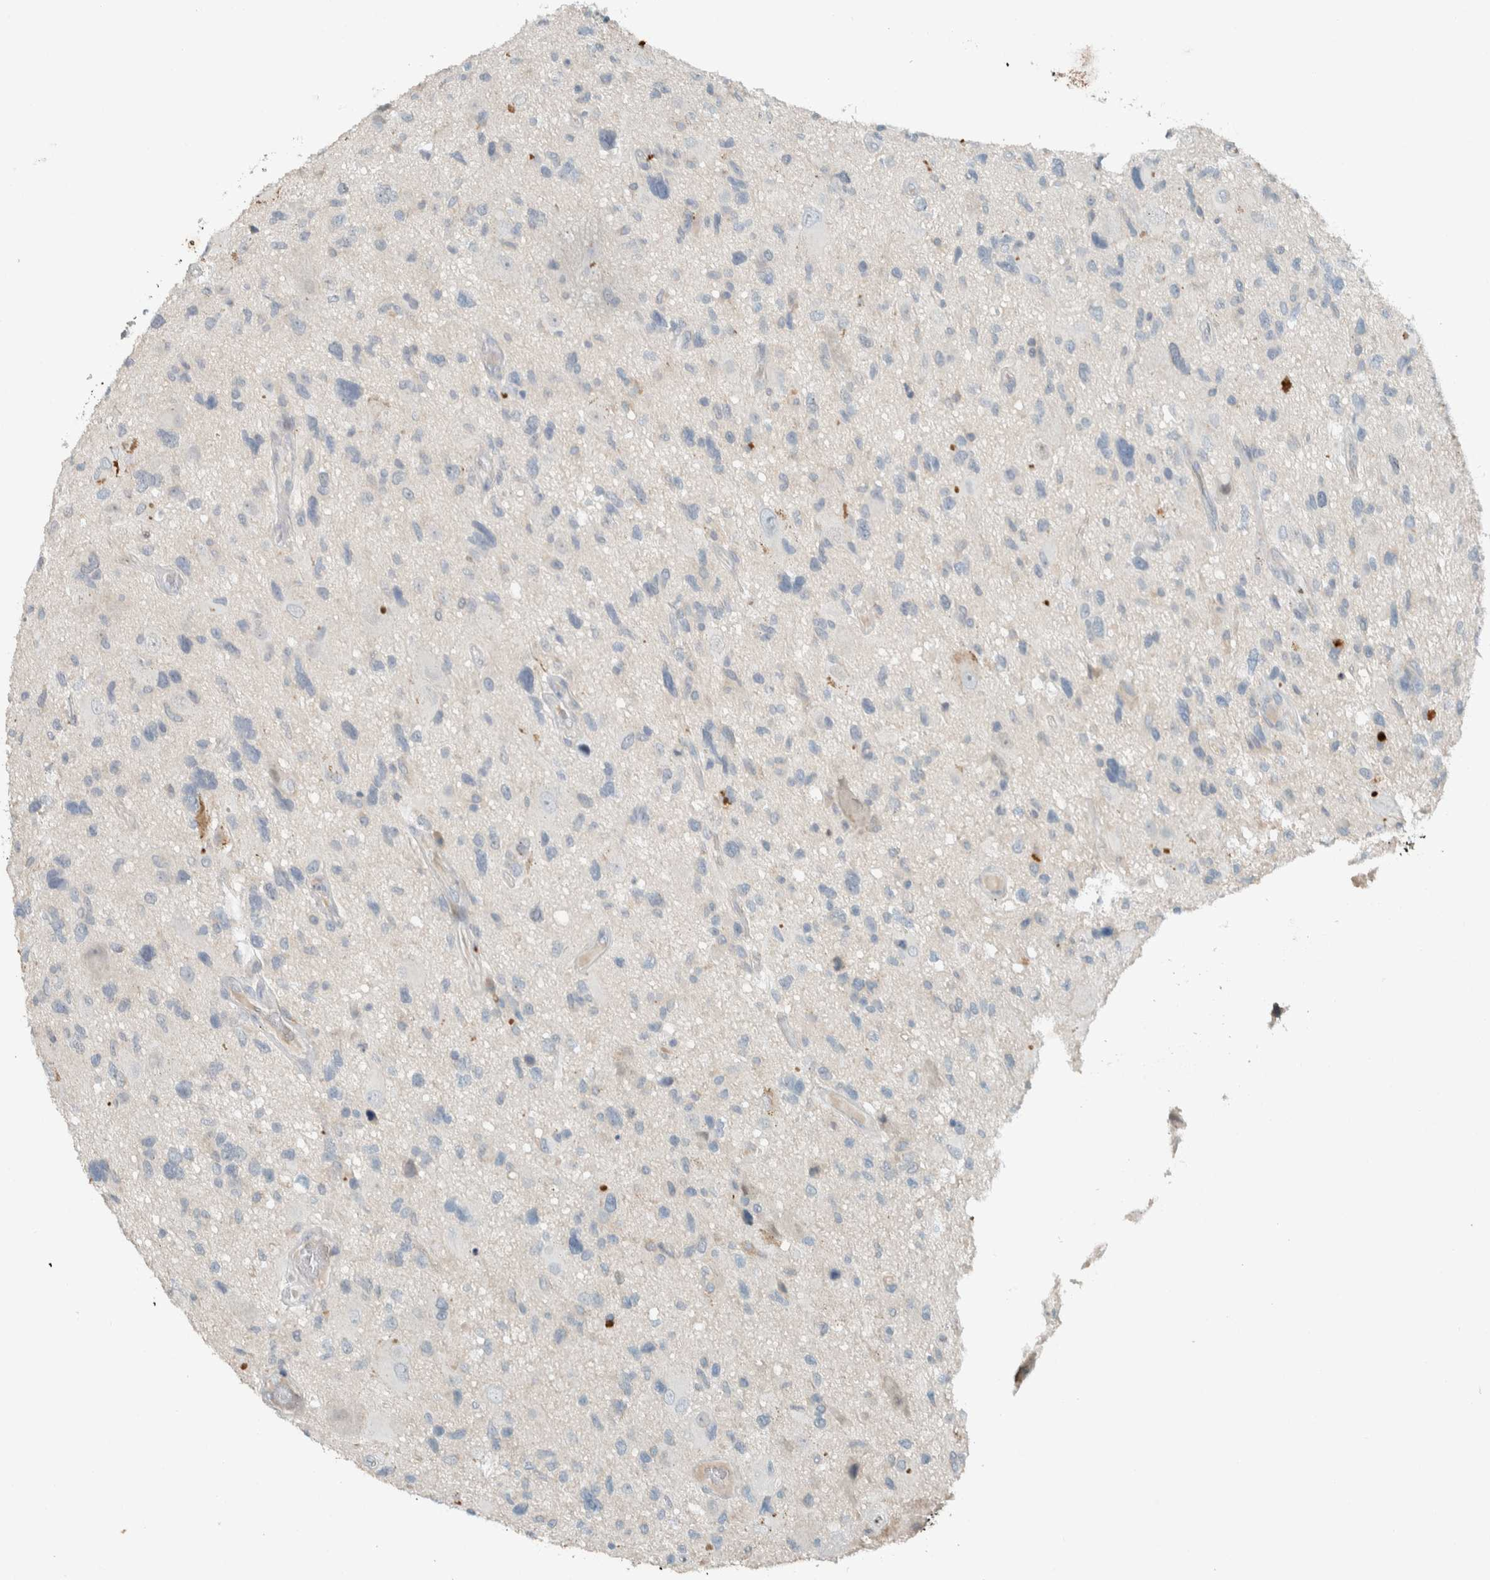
{"staining": {"intensity": "negative", "quantity": "none", "location": "none"}, "tissue": "glioma", "cell_type": "Tumor cells", "image_type": "cancer", "snomed": [{"axis": "morphology", "description": "Glioma, malignant, High grade"}, {"axis": "topography", "description": "Brain"}], "caption": "The immunohistochemistry (IHC) image has no significant expression in tumor cells of glioma tissue.", "gene": "CERCAM", "patient": {"sex": "male", "age": 33}}